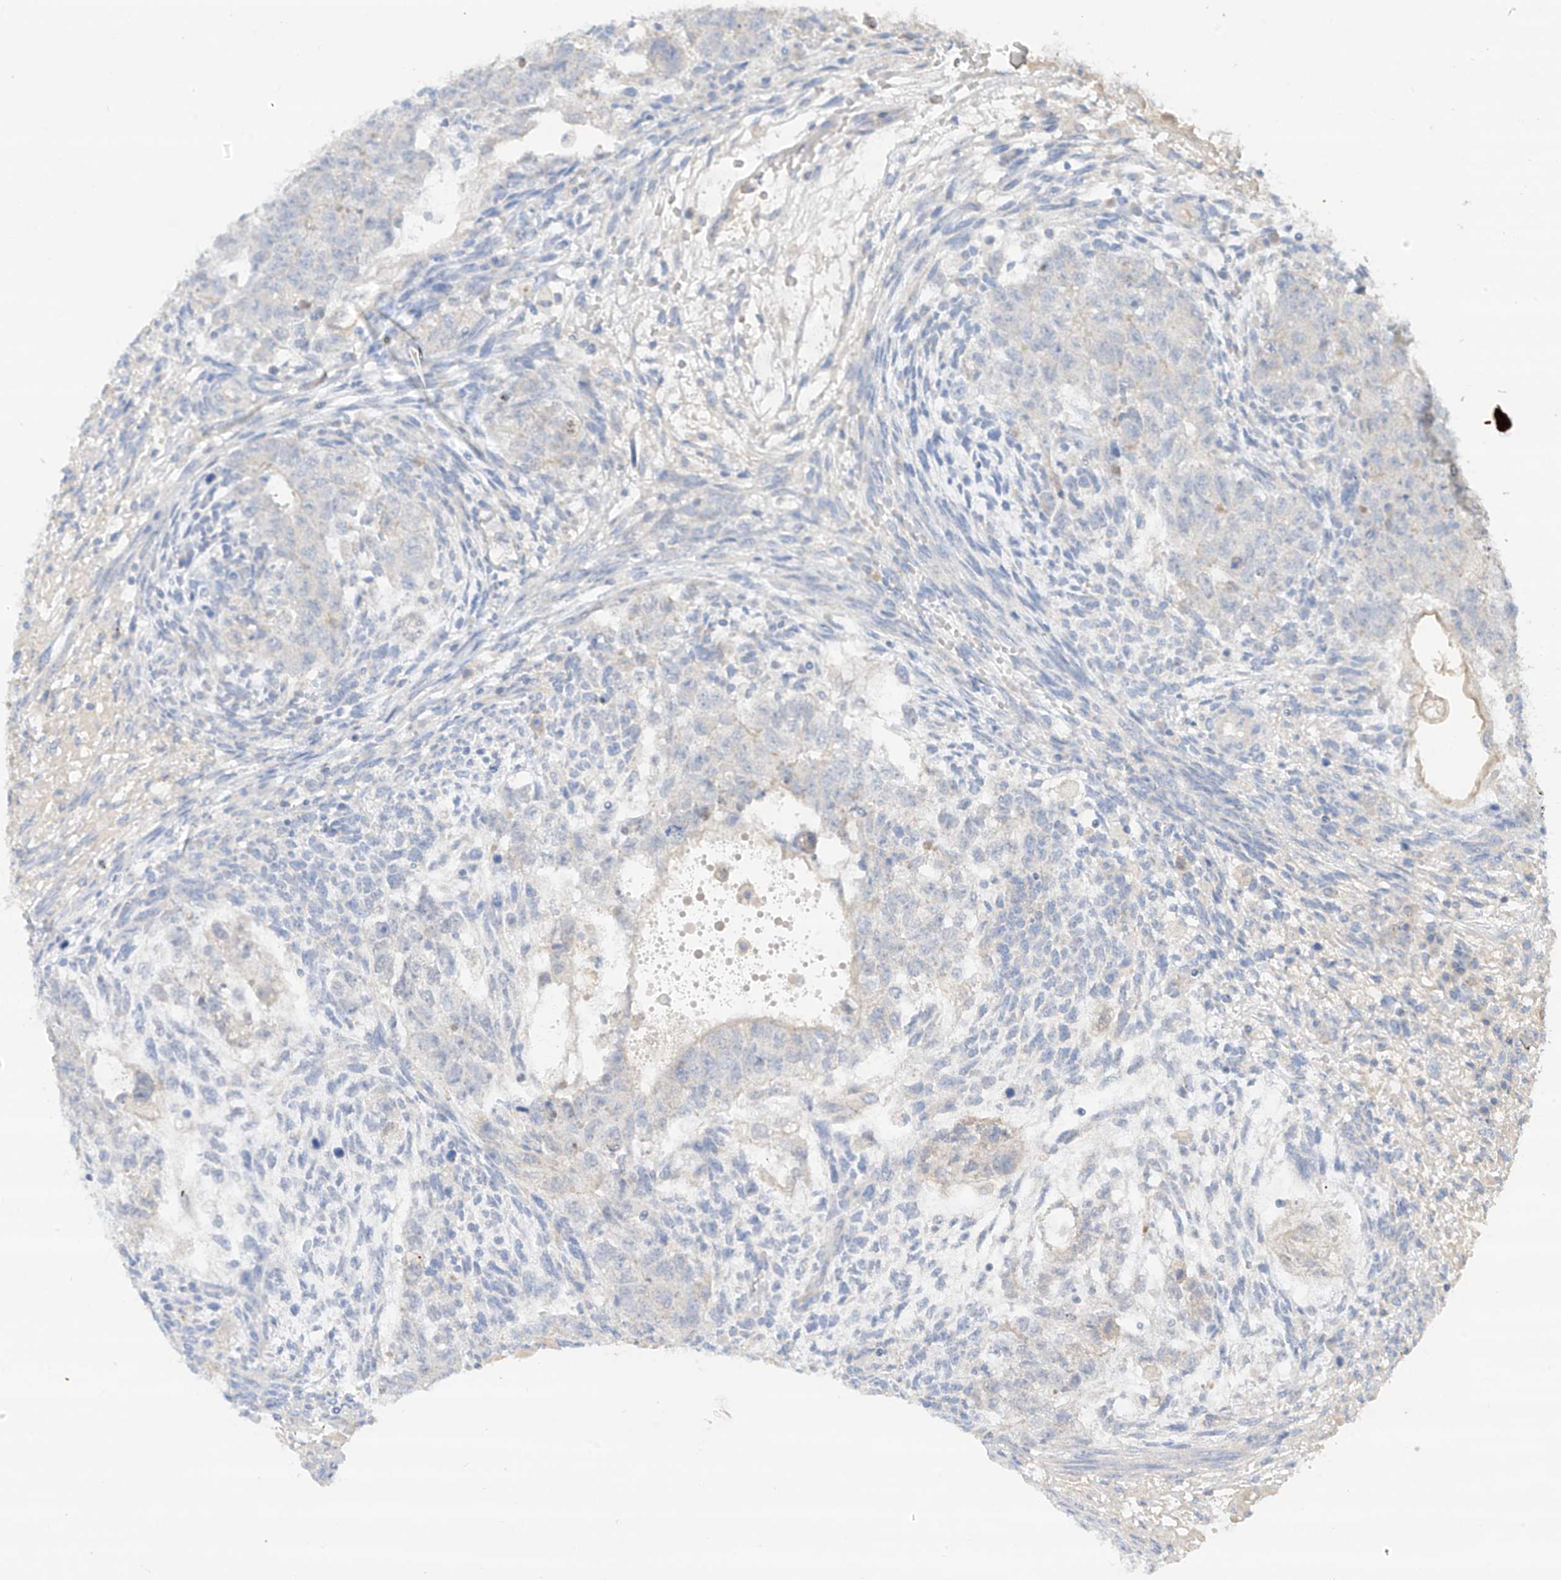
{"staining": {"intensity": "negative", "quantity": "none", "location": "none"}, "tissue": "testis cancer", "cell_type": "Tumor cells", "image_type": "cancer", "snomed": [{"axis": "morphology", "description": "Normal tissue, NOS"}, {"axis": "morphology", "description": "Carcinoma, Embryonal, NOS"}, {"axis": "topography", "description": "Testis"}], "caption": "DAB immunohistochemical staining of testis embryonal carcinoma demonstrates no significant staining in tumor cells.", "gene": "CAPN13", "patient": {"sex": "male", "age": 36}}